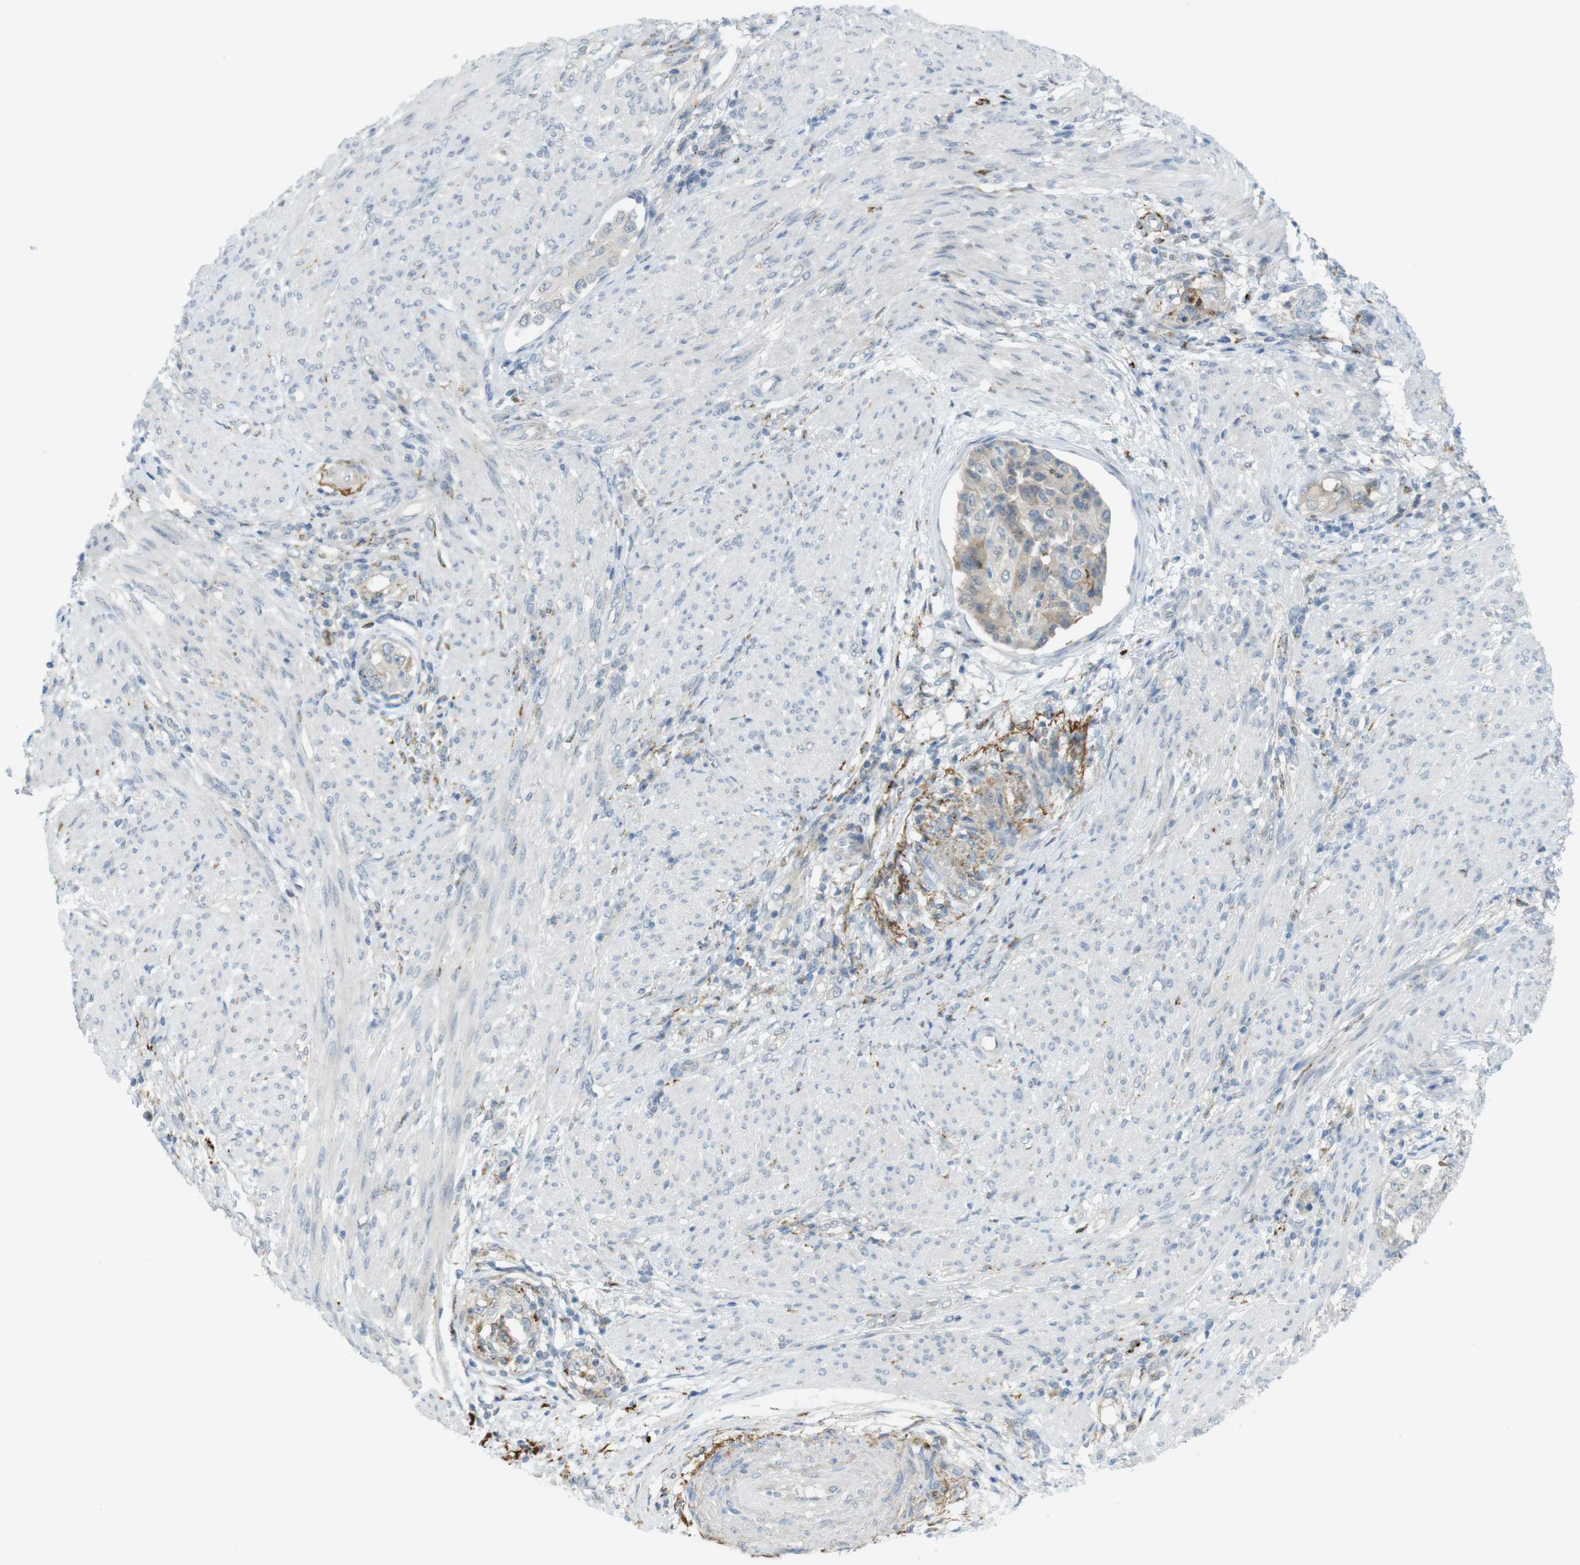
{"staining": {"intensity": "moderate", "quantity": ">75%", "location": "cytoplasmic/membranous"}, "tissue": "endometrial cancer", "cell_type": "Tumor cells", "image_type": "cancer", "snomed": [{"axis": "morphology", "description": "Adenocarcinoma, NOS"}, {"axis": "topography", "description": "Endometrium"}], "caption": "DAB (3,3'-diaminobenzidine) immunohistochemical staining of adenocarcinoma (endometrial) exhibits moderate cytoplasmic/membranous protein staining in approximately >75% of tumor cells.", "gene": "UGT8", "patient": {"sex": "female", "age": 85}}